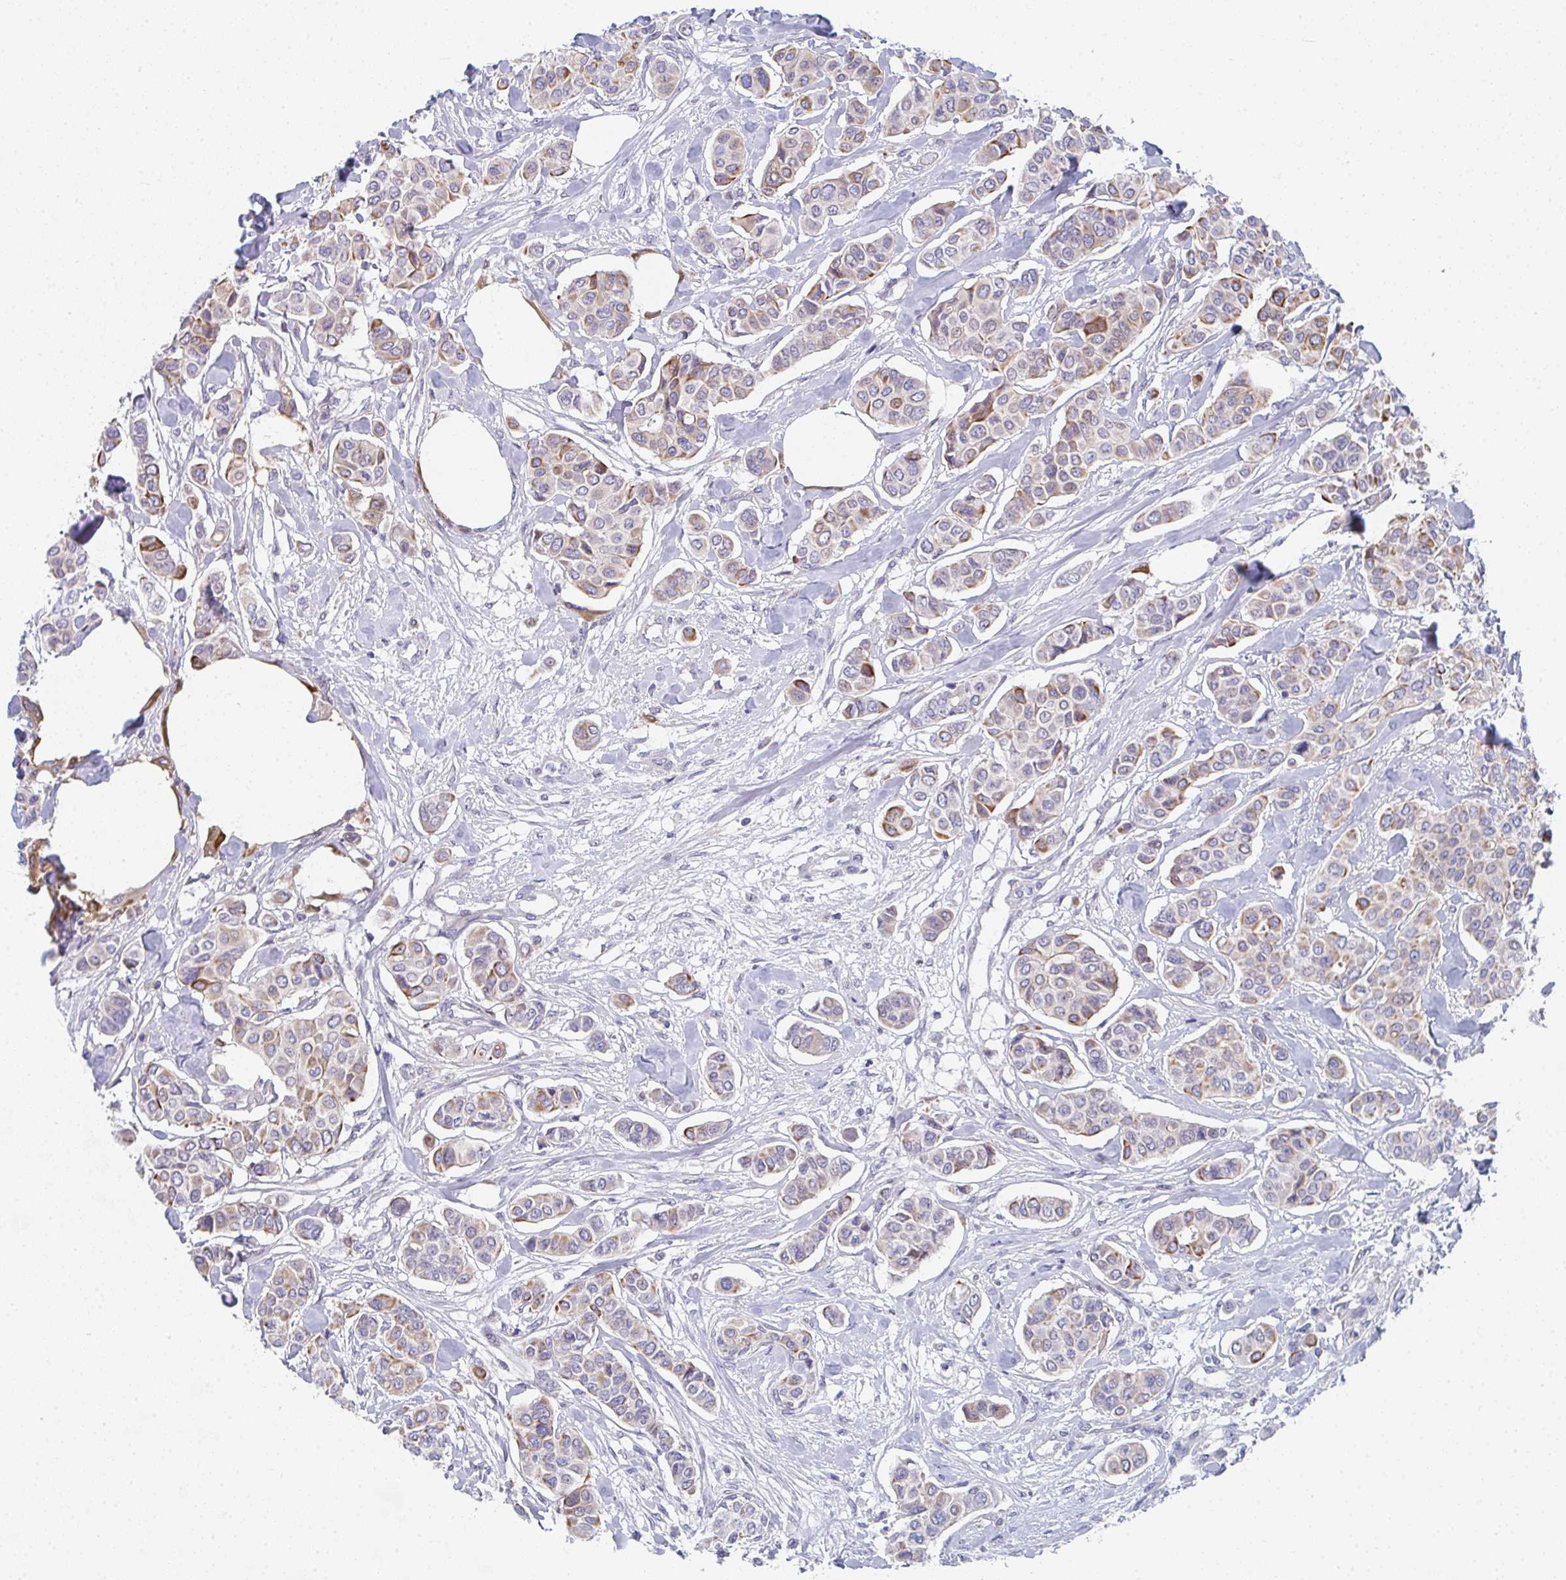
{"staining": {"intensity": "moderate", "quantity": "25%-75%", "location": "cytoplasmic/membranous"}, "tissue": "breast cancer", "cell_type": "Tumor cells", "image_type": "cancer", "snomed": [{"axis": "morphology", "description": "Lobular carcinoma"}, {"axis": "topography", "description": "Breast"}], "caption": "Immunohistochemistry photomicrograph of breast lobular carcinoma stained for a protein (brown), which exhibits medium levels of moderate cytoplasmic/membranous expression in about 25%-75% of tumor cells.", "gene": "KLHL33", "patient": {"sex": "female", "age": 51}}